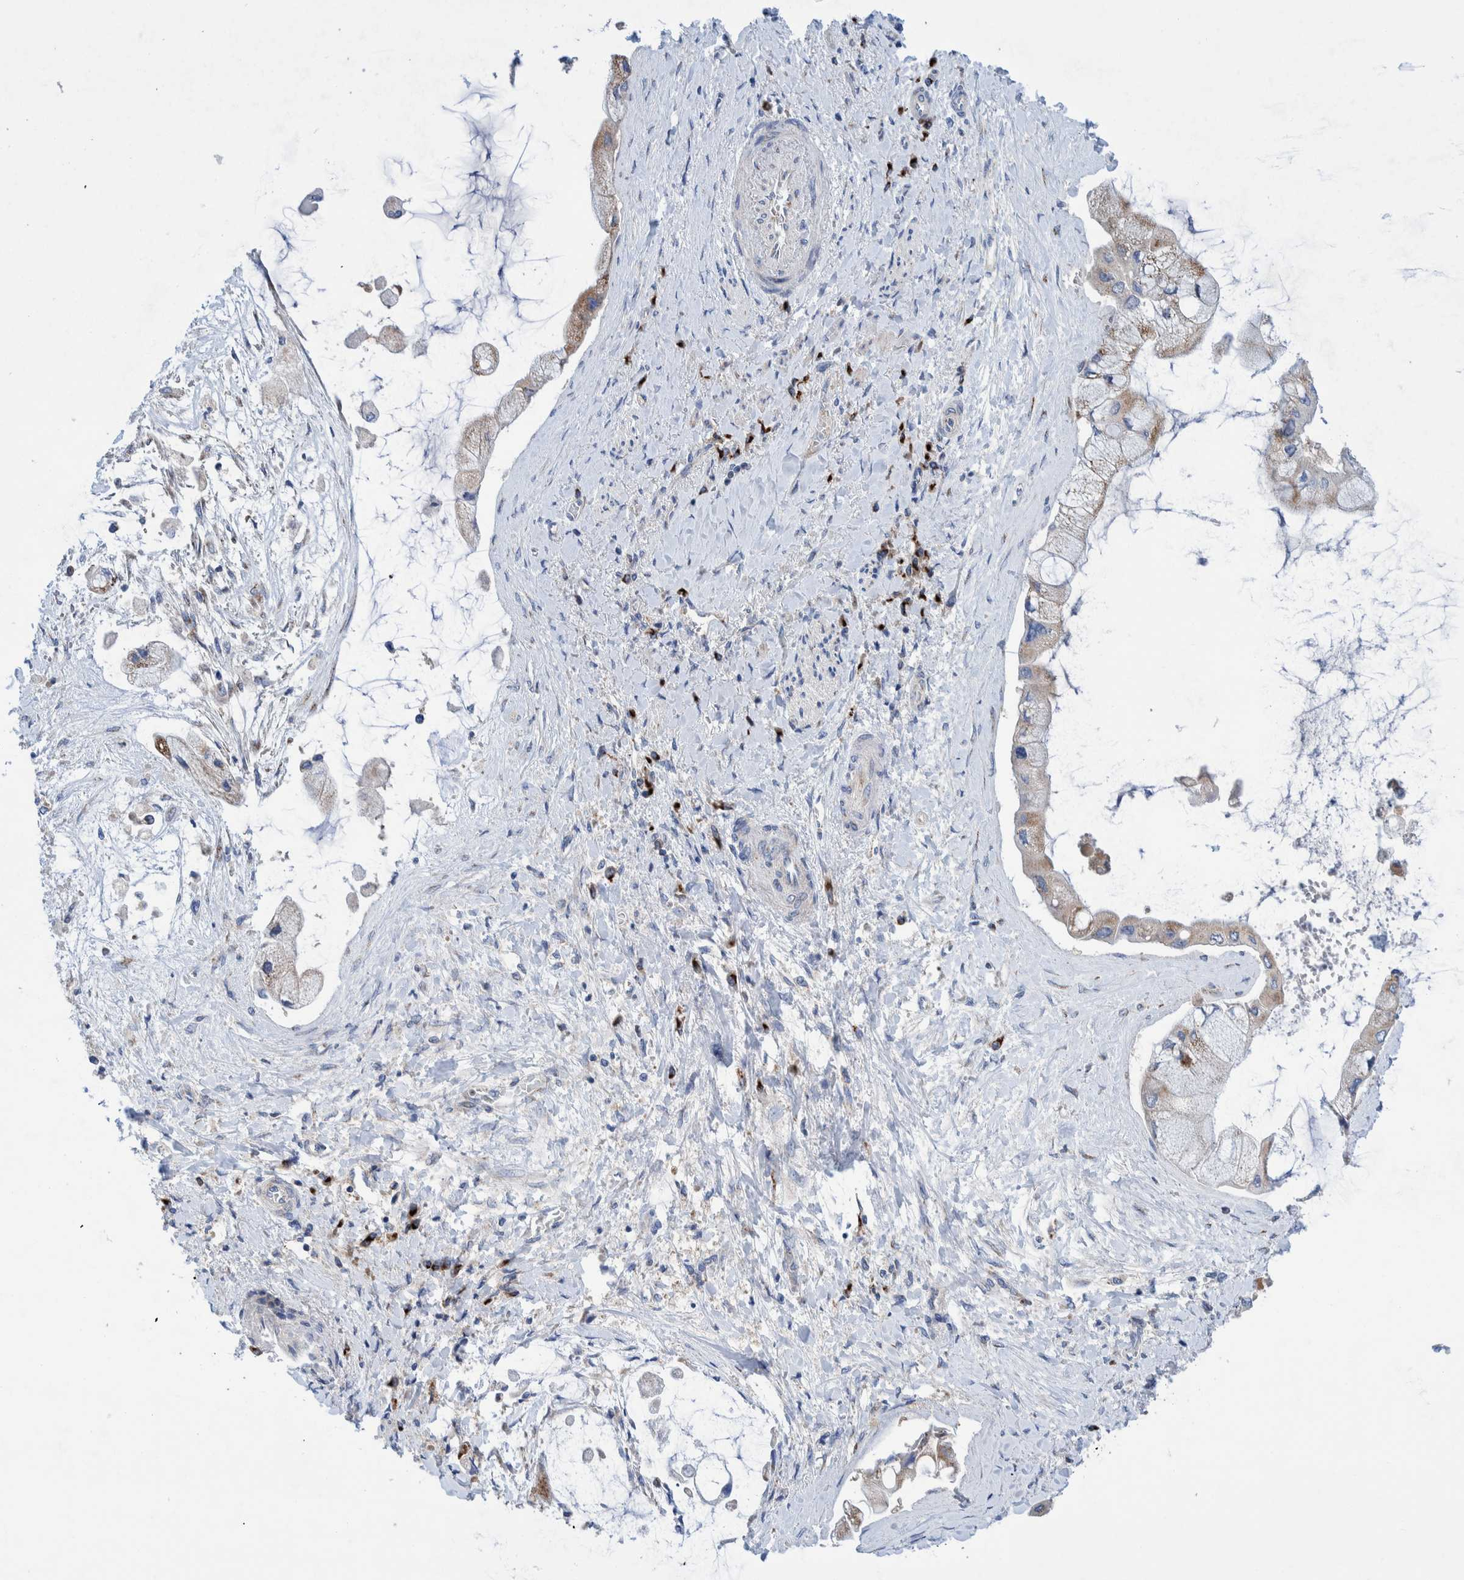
{"staining": {"intensity": "moderate", "quantity": ">75%", "location": "cytoplasmic/membranous"}, "tissue": "liver cancer", "cell_type": "Tumor cells", "image_type": "cancer", "snomed": [{"axis": "morphology", "description": "Cholangiocarcinoma"}, {"axis": "topography", "description": "Liver"}], "caption": "Immunohistochemistry of liver cancer (cholangiocarcinoma) demonstrates medium levels of moderate cytoplasmic/membranous expression in approximately >75% of tumor cells. The protein of interest is shown in brown color, while the nuclei are stained blue.", "gene": "TRIM58", "patient": {"sex": "male", "age": 50}}